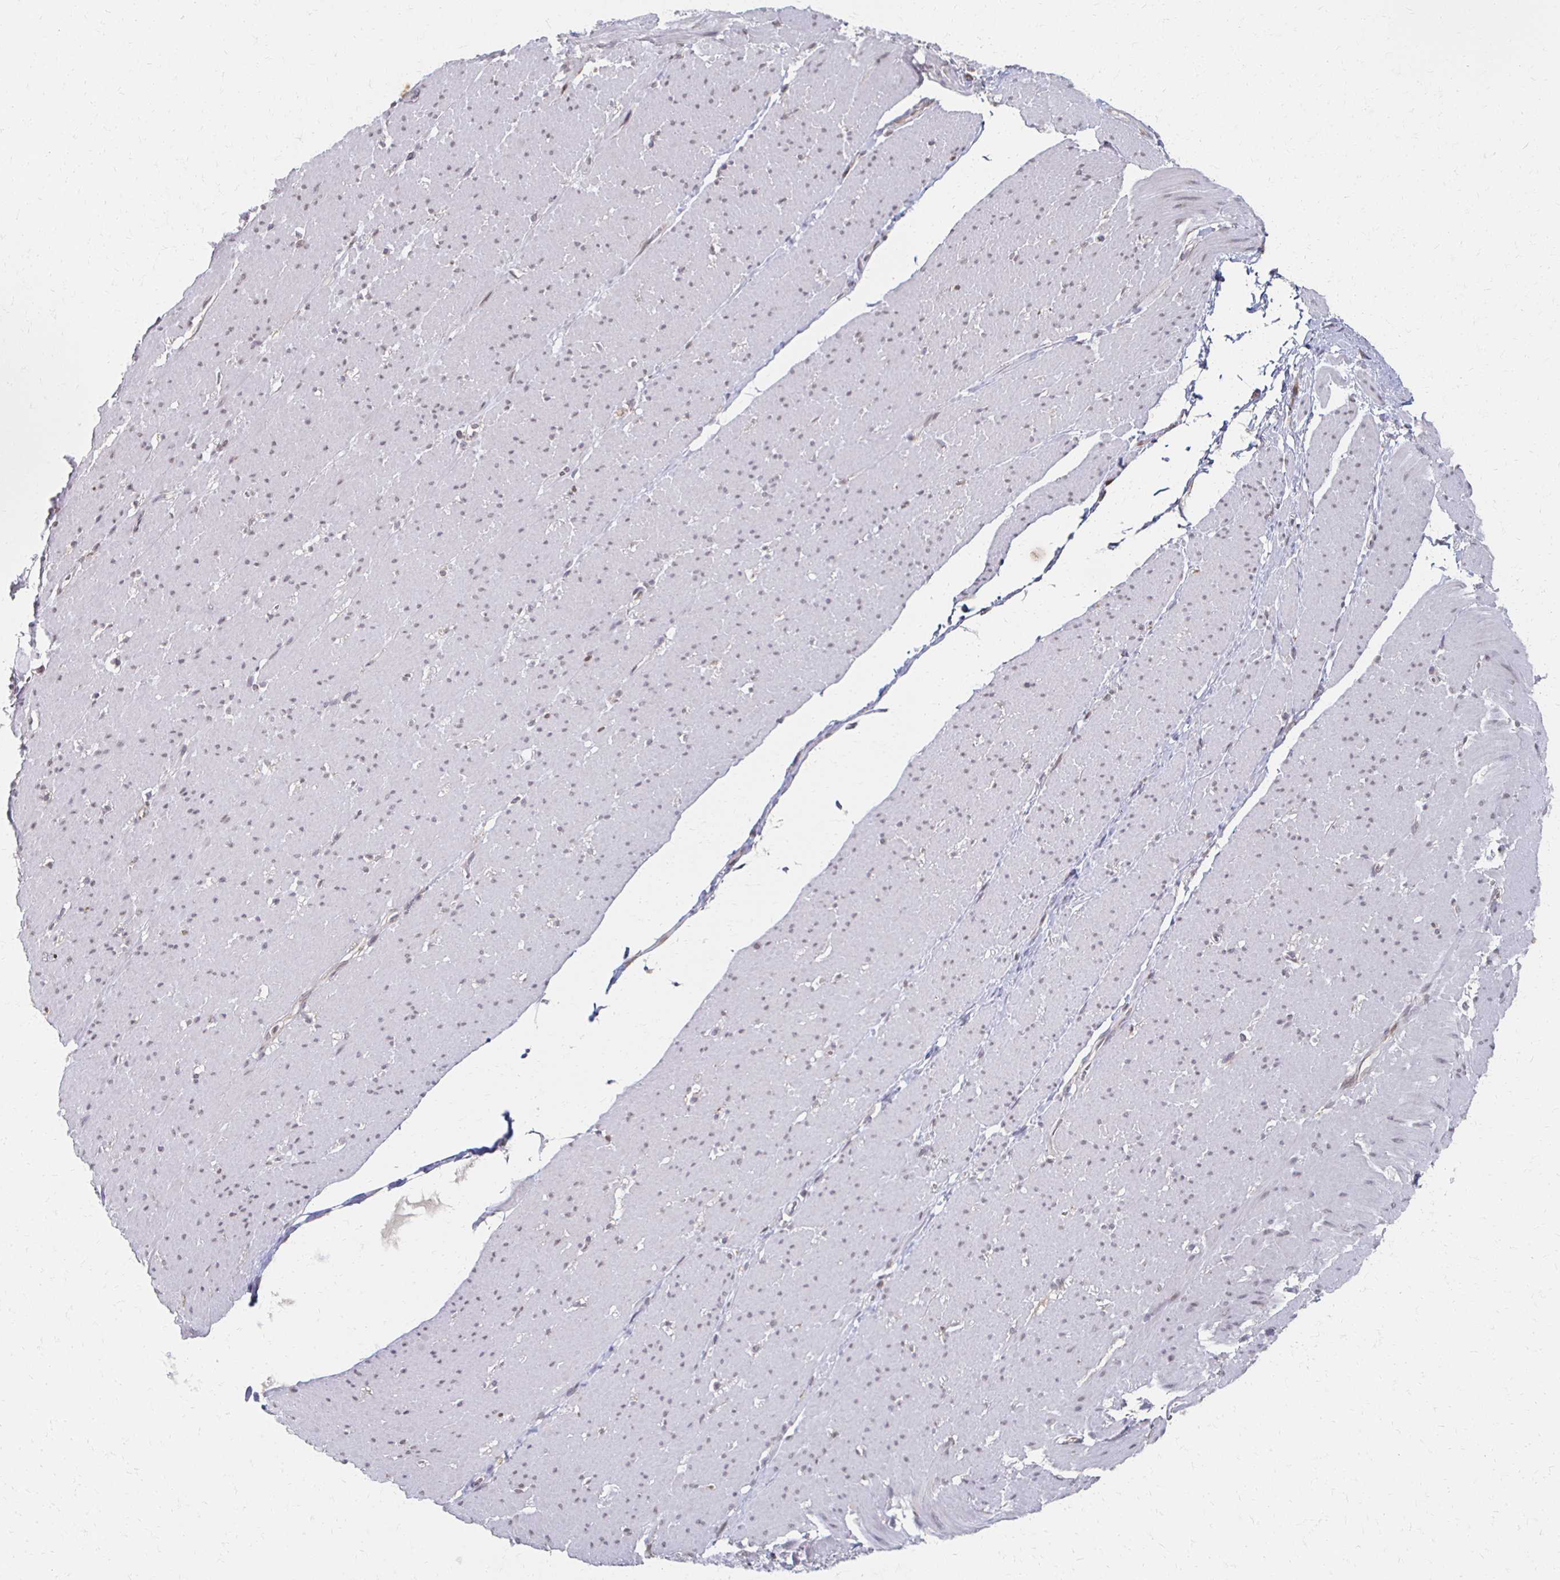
{"staining": {"intensity": "negative", "quantity": "none", "location": "none"}, "tissue": "smooth muscle", "cell_type": "Smooth muscle cells", "image_type": "normal", "snomed": [{"axis": "morphology", "description": "Normal tissue, NOS"}, {"axis": "topography", "description": "Smooth muscle"}, {"axis": "topography", "description": "Rectum"}], "caption": "Smooth muscle cells are negative for brown protein staining in normal smooth muscle. (DAB immunohistochemistry (IHC), high magnification).", "gene": "DAB1", "patient": {"sex": "male", "age": 53}}